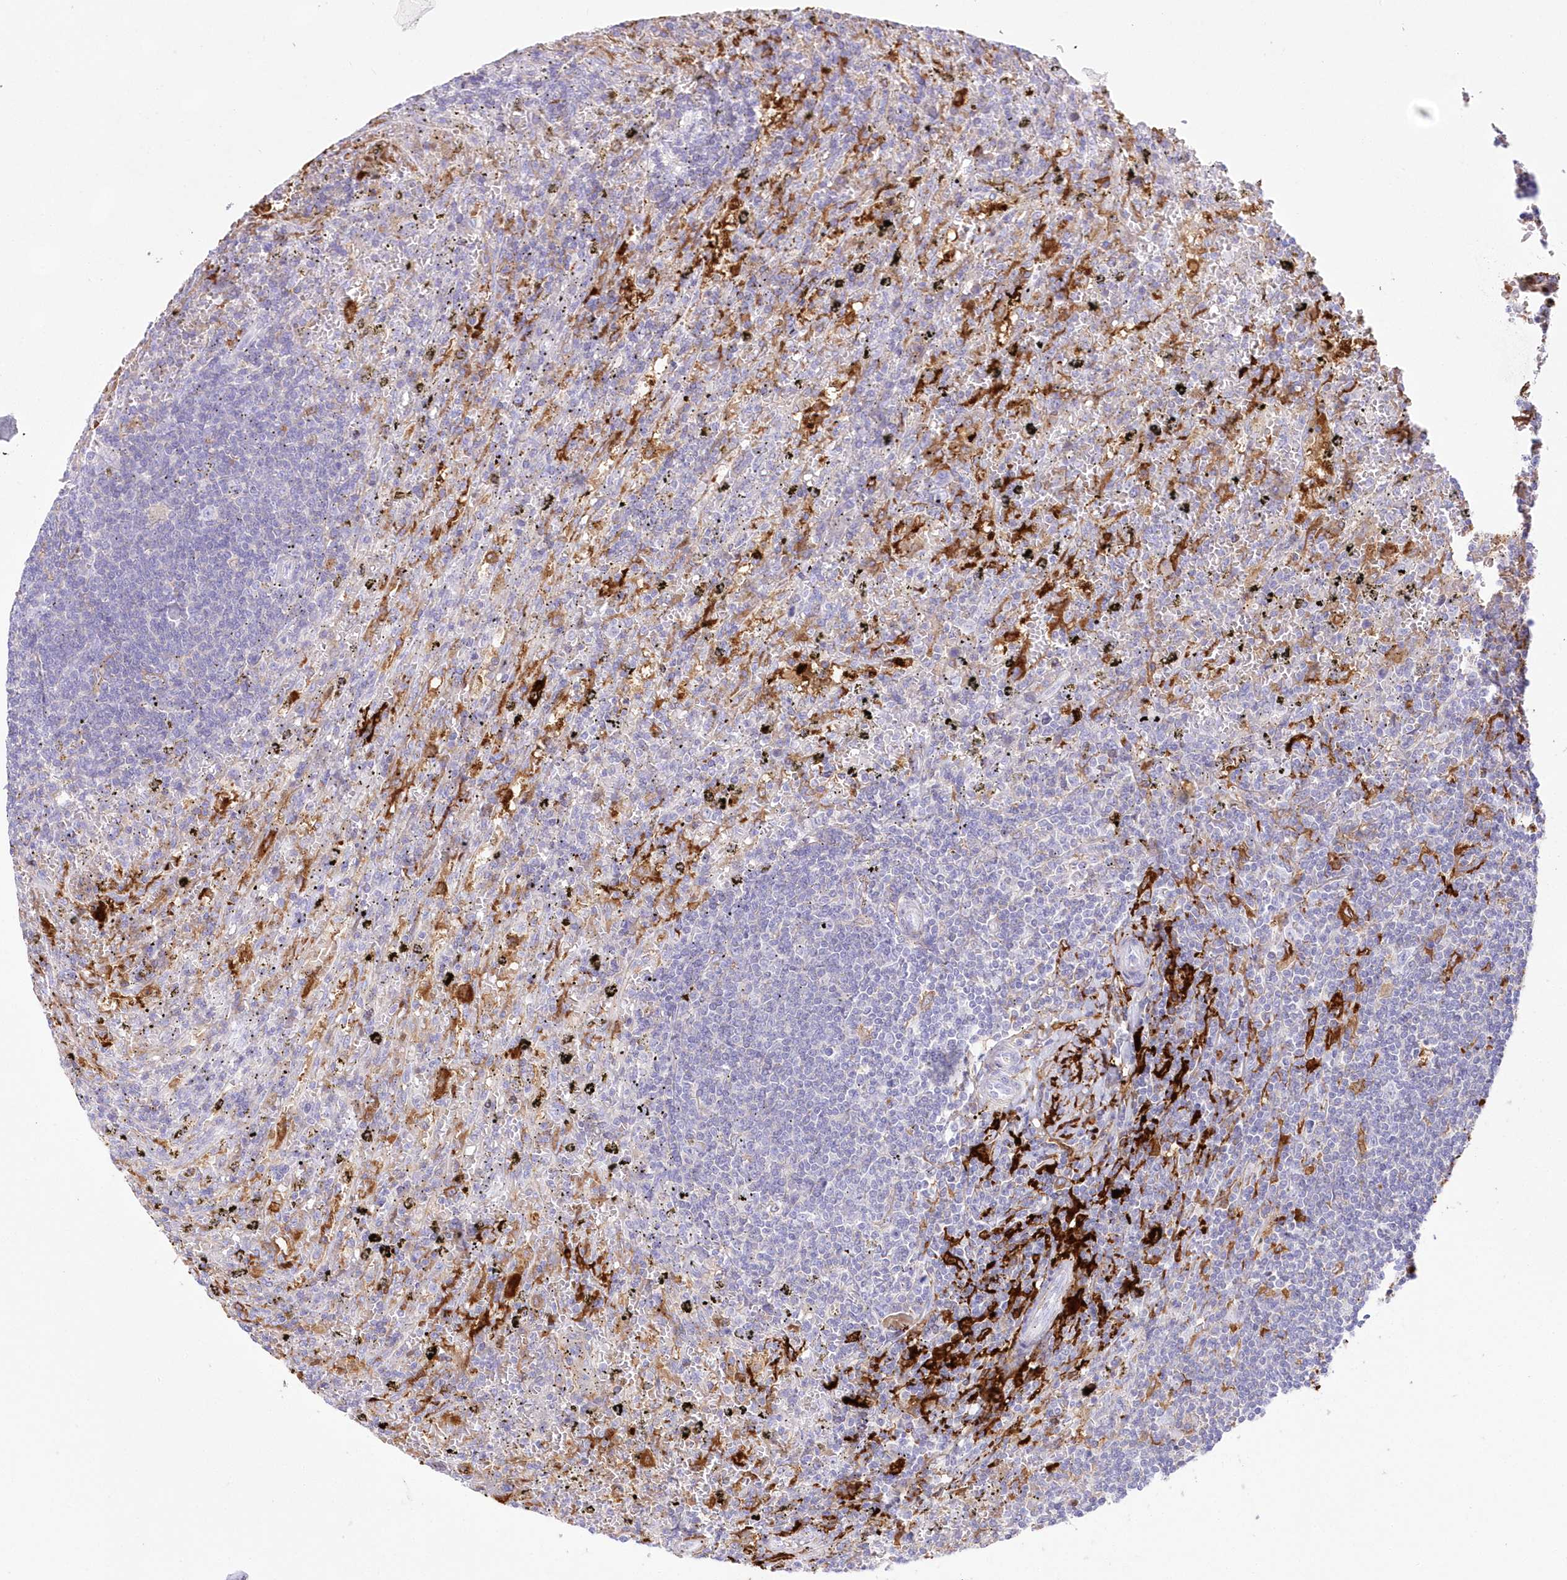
{"staining": {"intensity": "negative", "quantity": "none", "location": "none"}, "tissue": "lymphoma", "cell_type": "Tumor cells", "image_type": "cancer", "snomed": [{"axis": "morphology", "description": "Malignant lymphoma, non-Hodgkin's type, Low grade"}, {"axis": "topography", "description": "Spleen"}], "caption": "Immunohistochemistry (IHC) of human malignant lymphoma, non-Hodgkin's type (low-grade) displays no positivity in tumor cells.", "gene": "DNAJC19", "patient": {"sex": "male", "age": 76}}